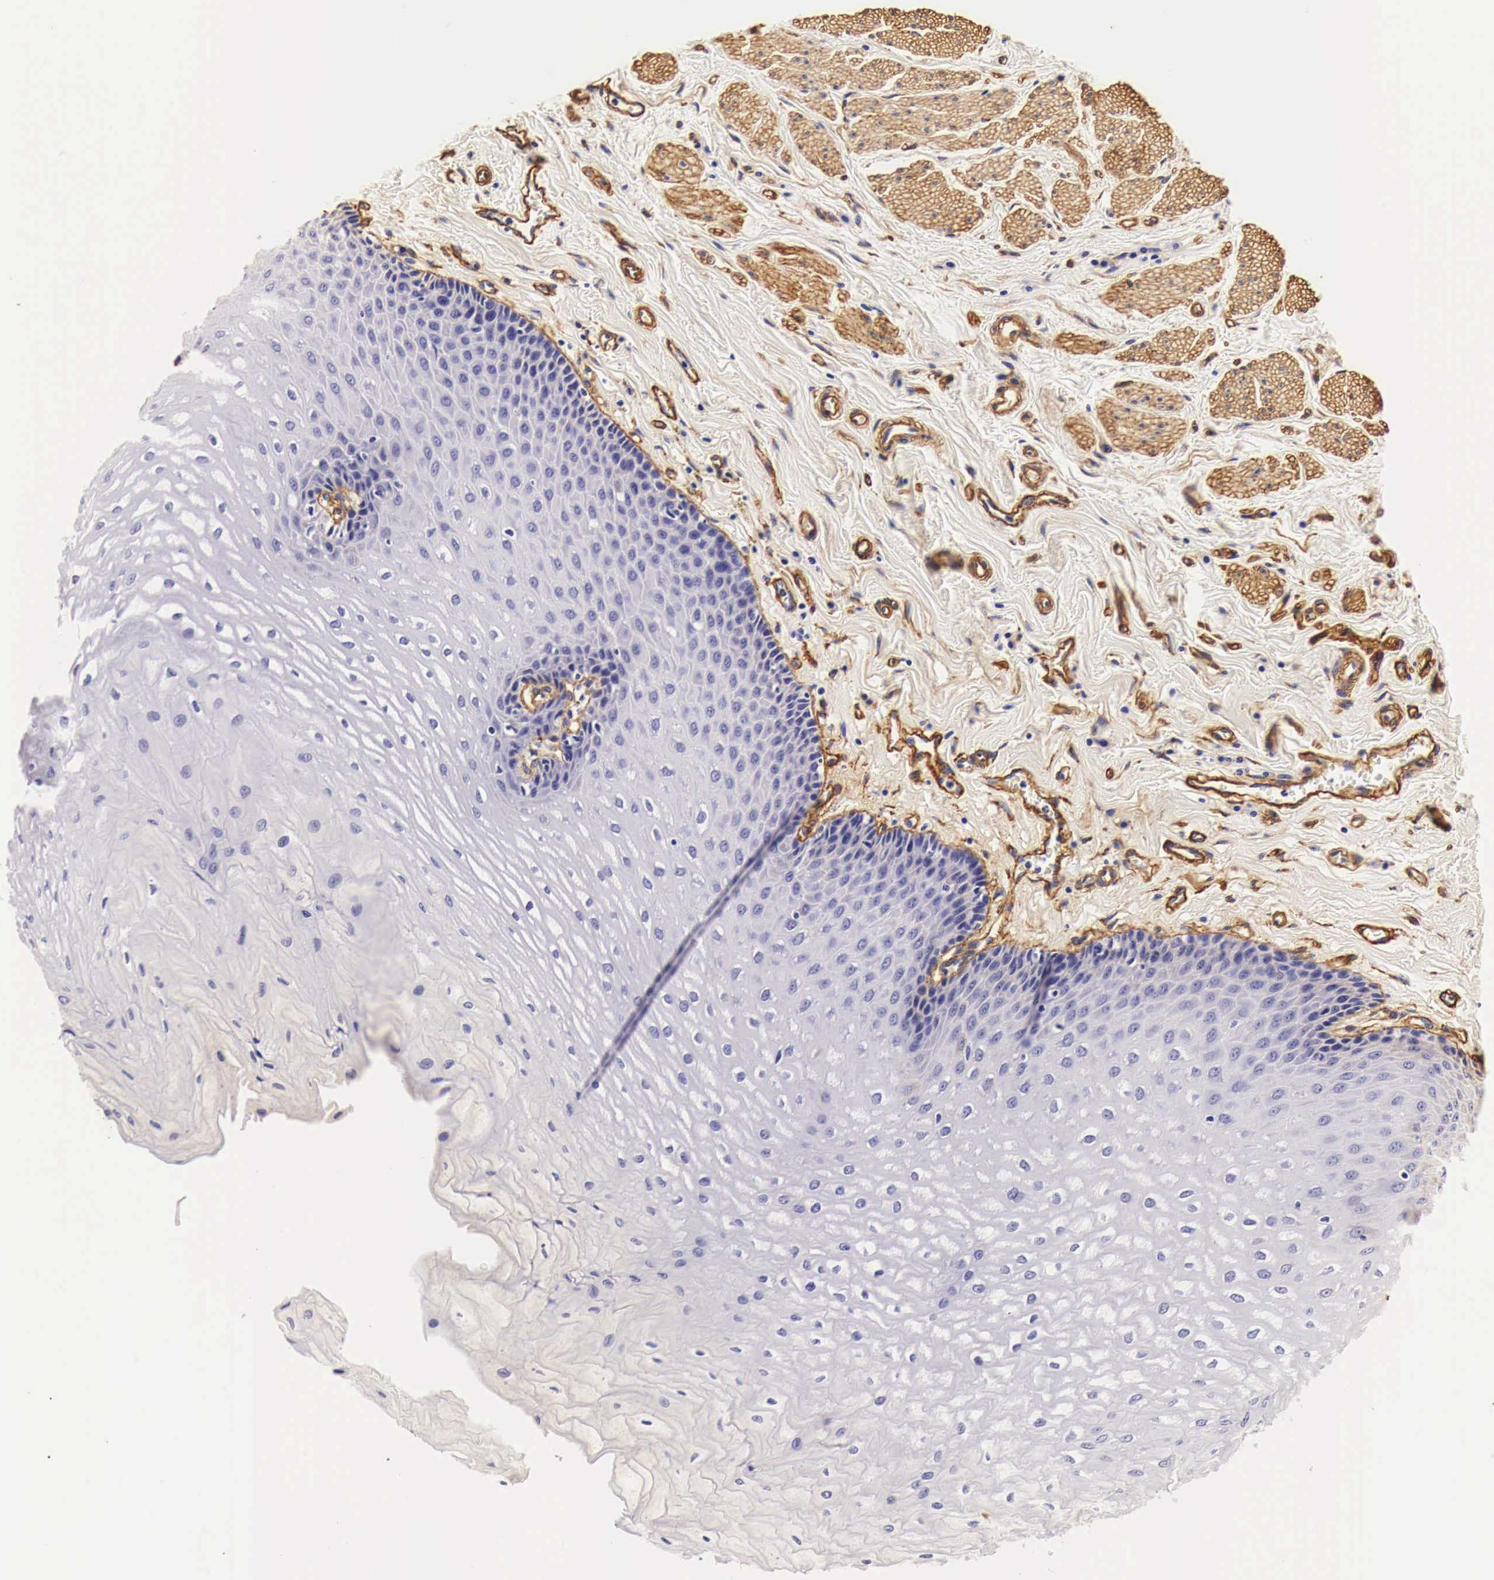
{"staining": {"intensity": "negative", "quantity": "none", "location": "none"}, "tissue": "esophagus", "cell_type": "Squamous epithelial cells", "image_type": "normal", "snomed": [{"axis": "morphology", "description": "Normal tissue, NOS"}, {"axis": "topography", "description": "Esophagus"}], "caption": "Immunohistochemical staining of unremarkable human esophagus demonstrates no significant expression in squamous epithelial cells.", "gene": "LAMB2", "patient": {"sex": "male", "age": 70}}